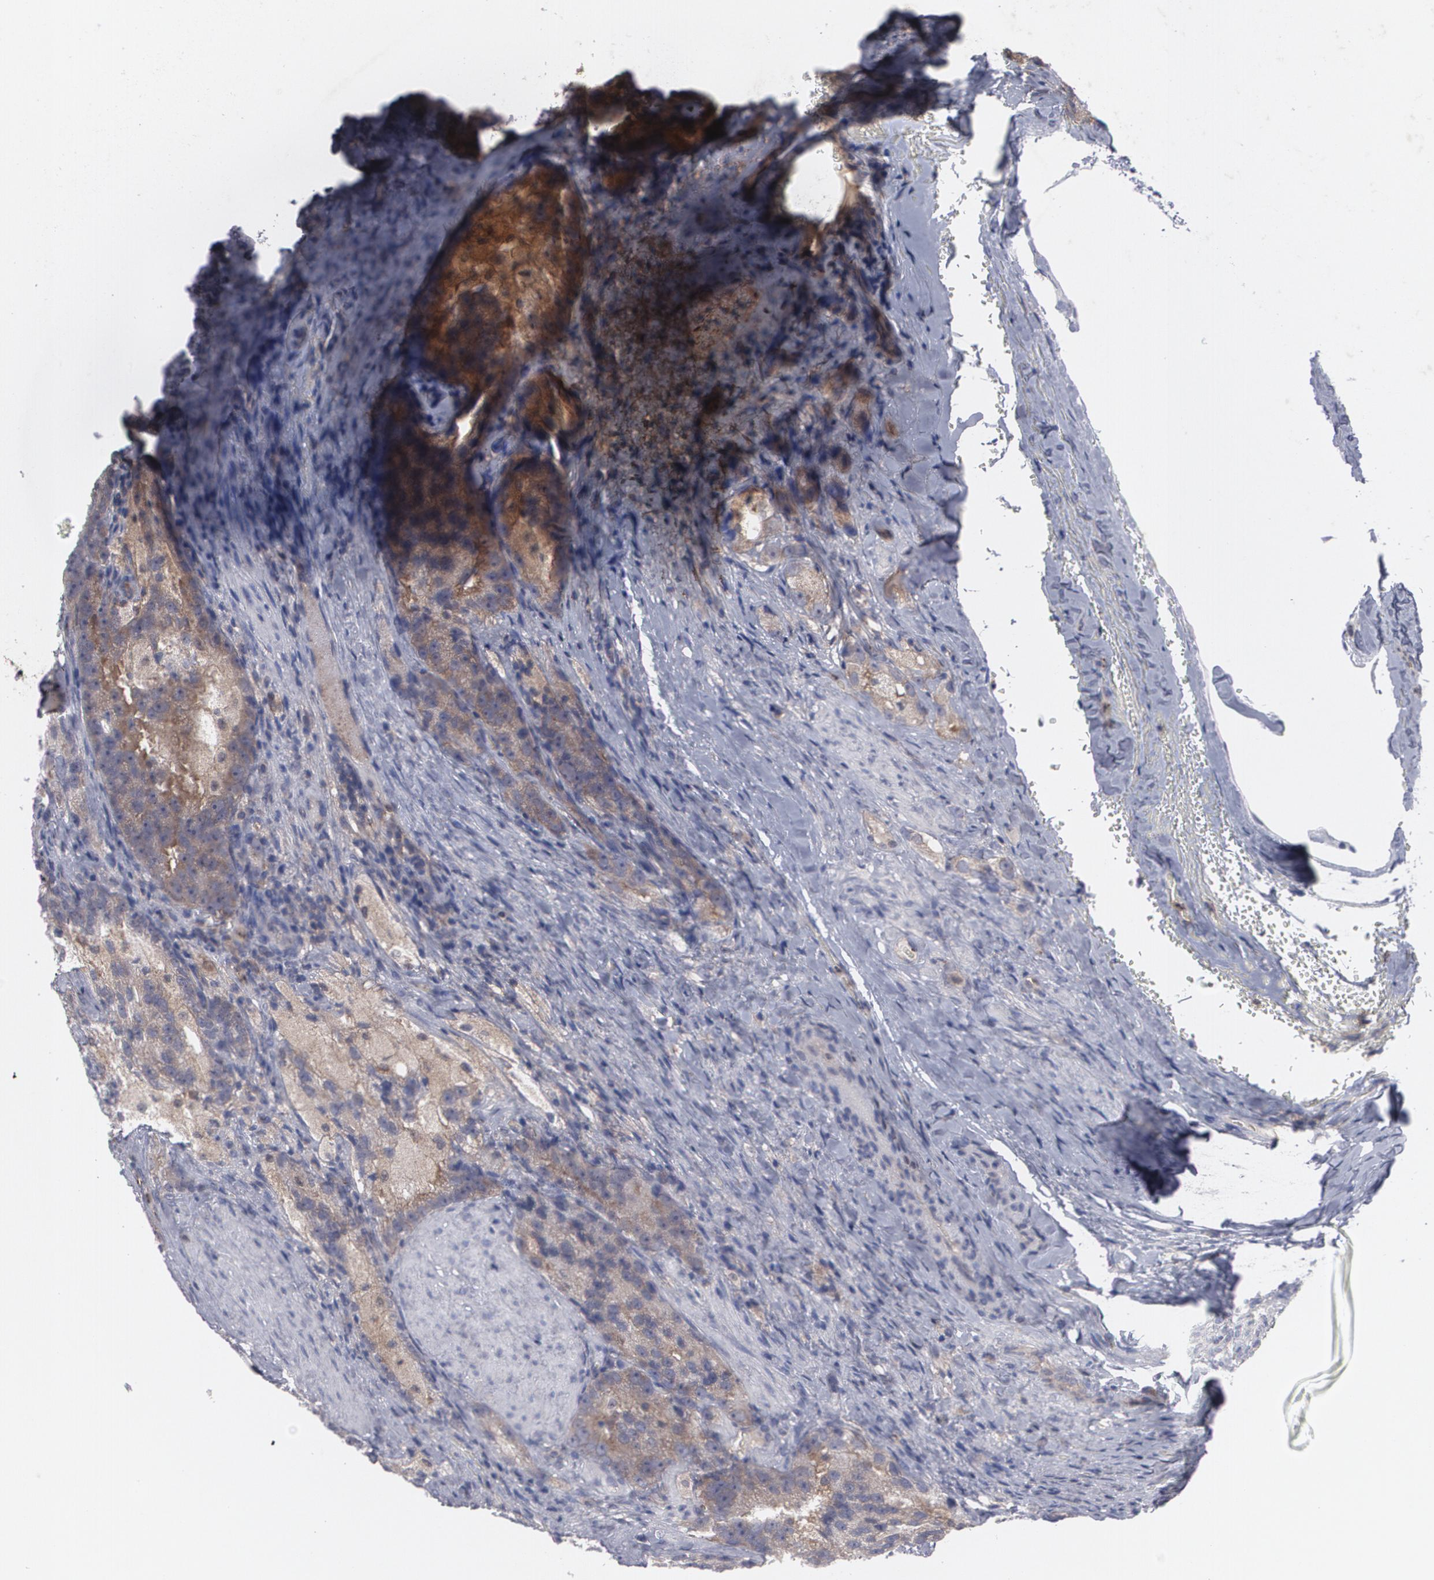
{"staining": {"intensity": "weak", "quantity": ">75%", "location": "cytoplasmic/membranous"}, "tissue": "prostate cancer", "cell_type": "Tumor cells", "image_type": "cancer", "snomed": [{"axis": "morphology", "description": "Adenocarcinoma, High grade"}, {"axis": "topography", "description": "Prostate"}], "caption": "Prostate cancer stained for a protein exhibits weak cytoplasmic/membranous positivity in tumor cells.", "gene": "HTT", "patient": {"sex": "male", "age": 63}}